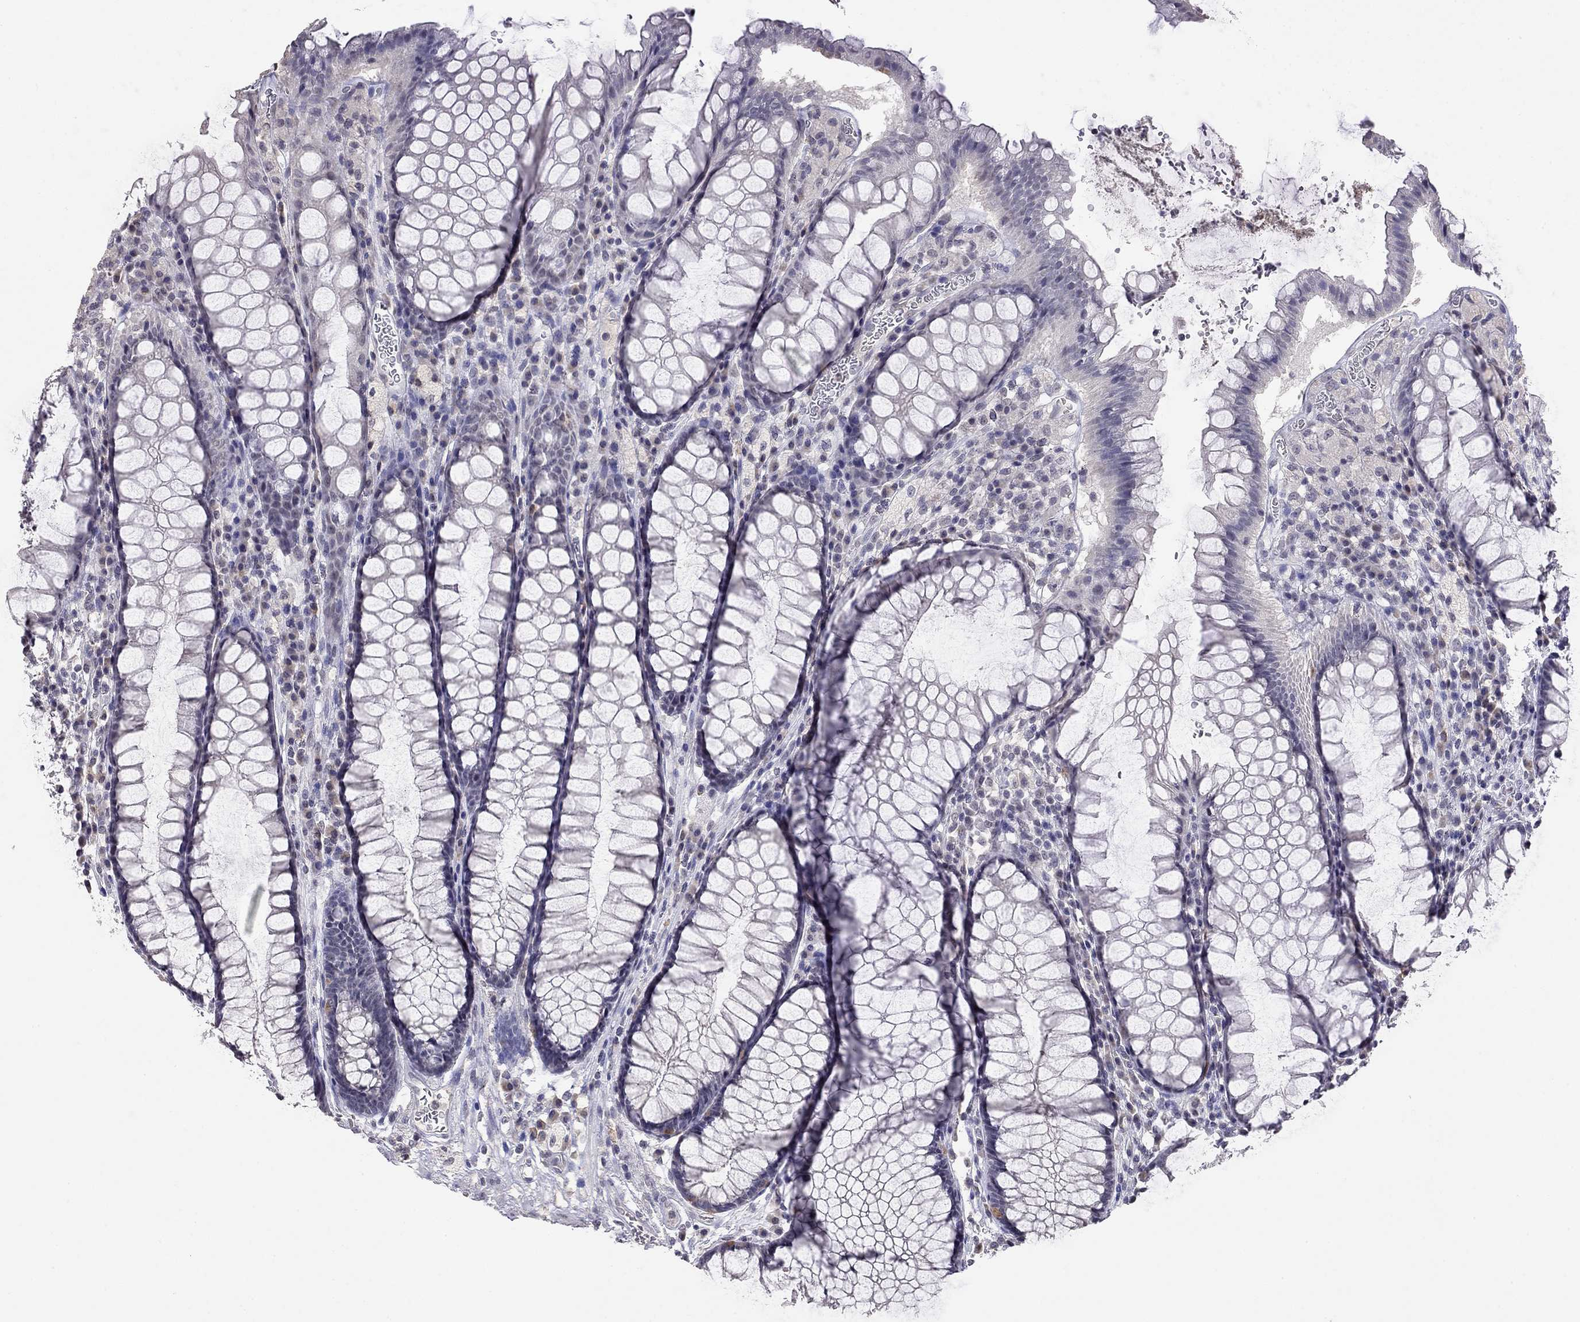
{"staining": {"intensity": "moderate", "quantity": "<25%", "location": "cytoplasmic/membranous"}, "tissue": "rectum", "cell_type": "Glandular cells", "image_type": "normal", "snomed": [{"axis": "morphology", "description": "Normal tissue, NOS"}, {"axis": "topography", "description": "Rectum"}], "caption": "The micrograph displays immunohistochemical staining of normal rectum. There is moderate cytoplasmic/membranous expression is appreciated in approximately <25% of glandular cells. The staining was performed using DAB to visualize the protein expression in brown, while the nuclei were stained in blue with hematoxylin (Magnification: 20x).", "gene": "WNK3", "patient": {"sex": "female", "age": 68}}